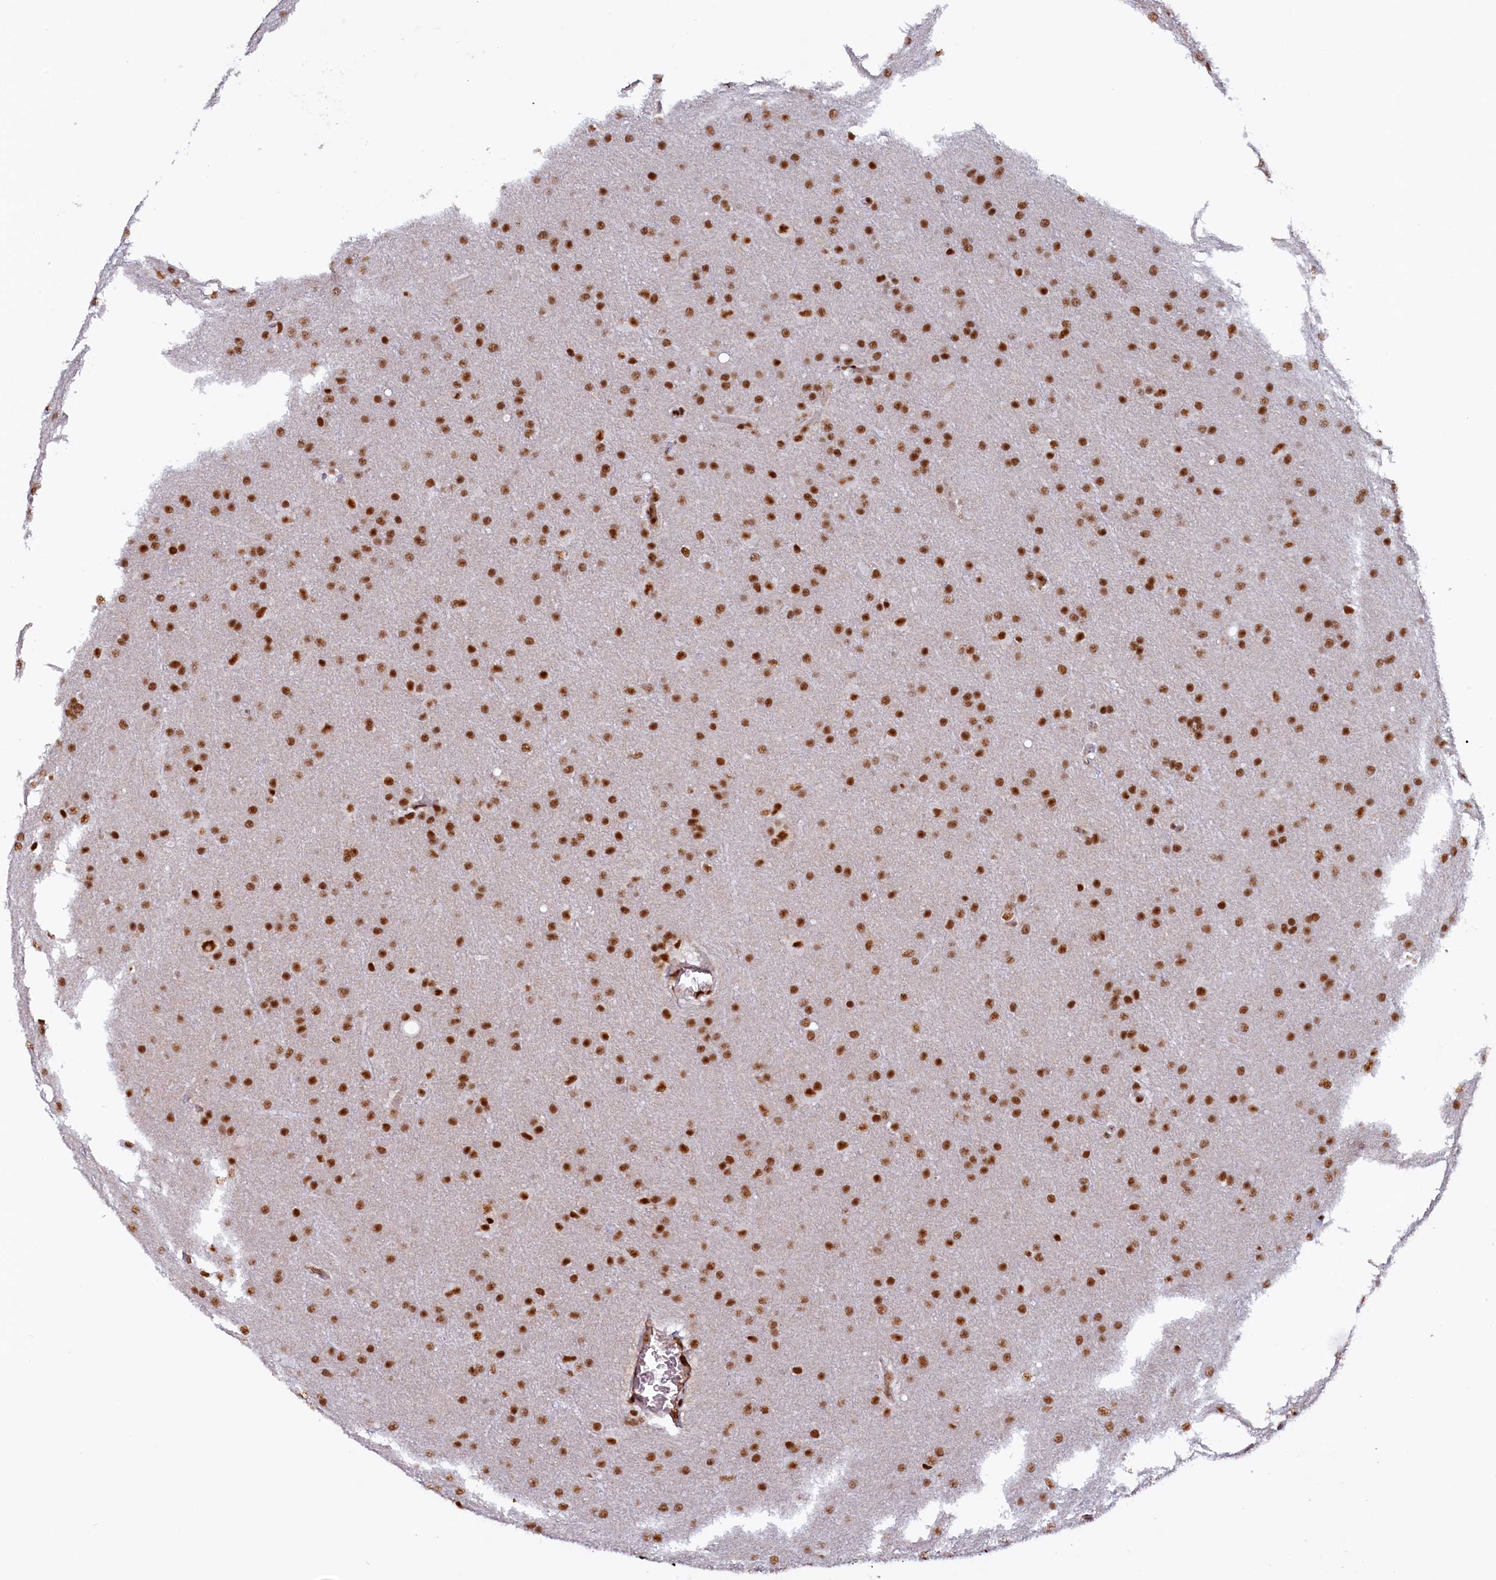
{"staining": {"intensity": "strong", "quantity": ">75%", "location": "nuclear"}, "tissue": "glioma", "cell_type": "Tumor cells", "image_type": "cancer", "snomed": [{"axis": "morphology", "description": "Glioma, malignant, Low grade"}, {"axis": "topography", "description": "Brain"}], "caption": "Tumor cells show strong nuclear expression in about >75% of cells in low-grade glioma (malignant).", "gene": "ZC3H18", "patient": {"sex": "female", "age": 32}}